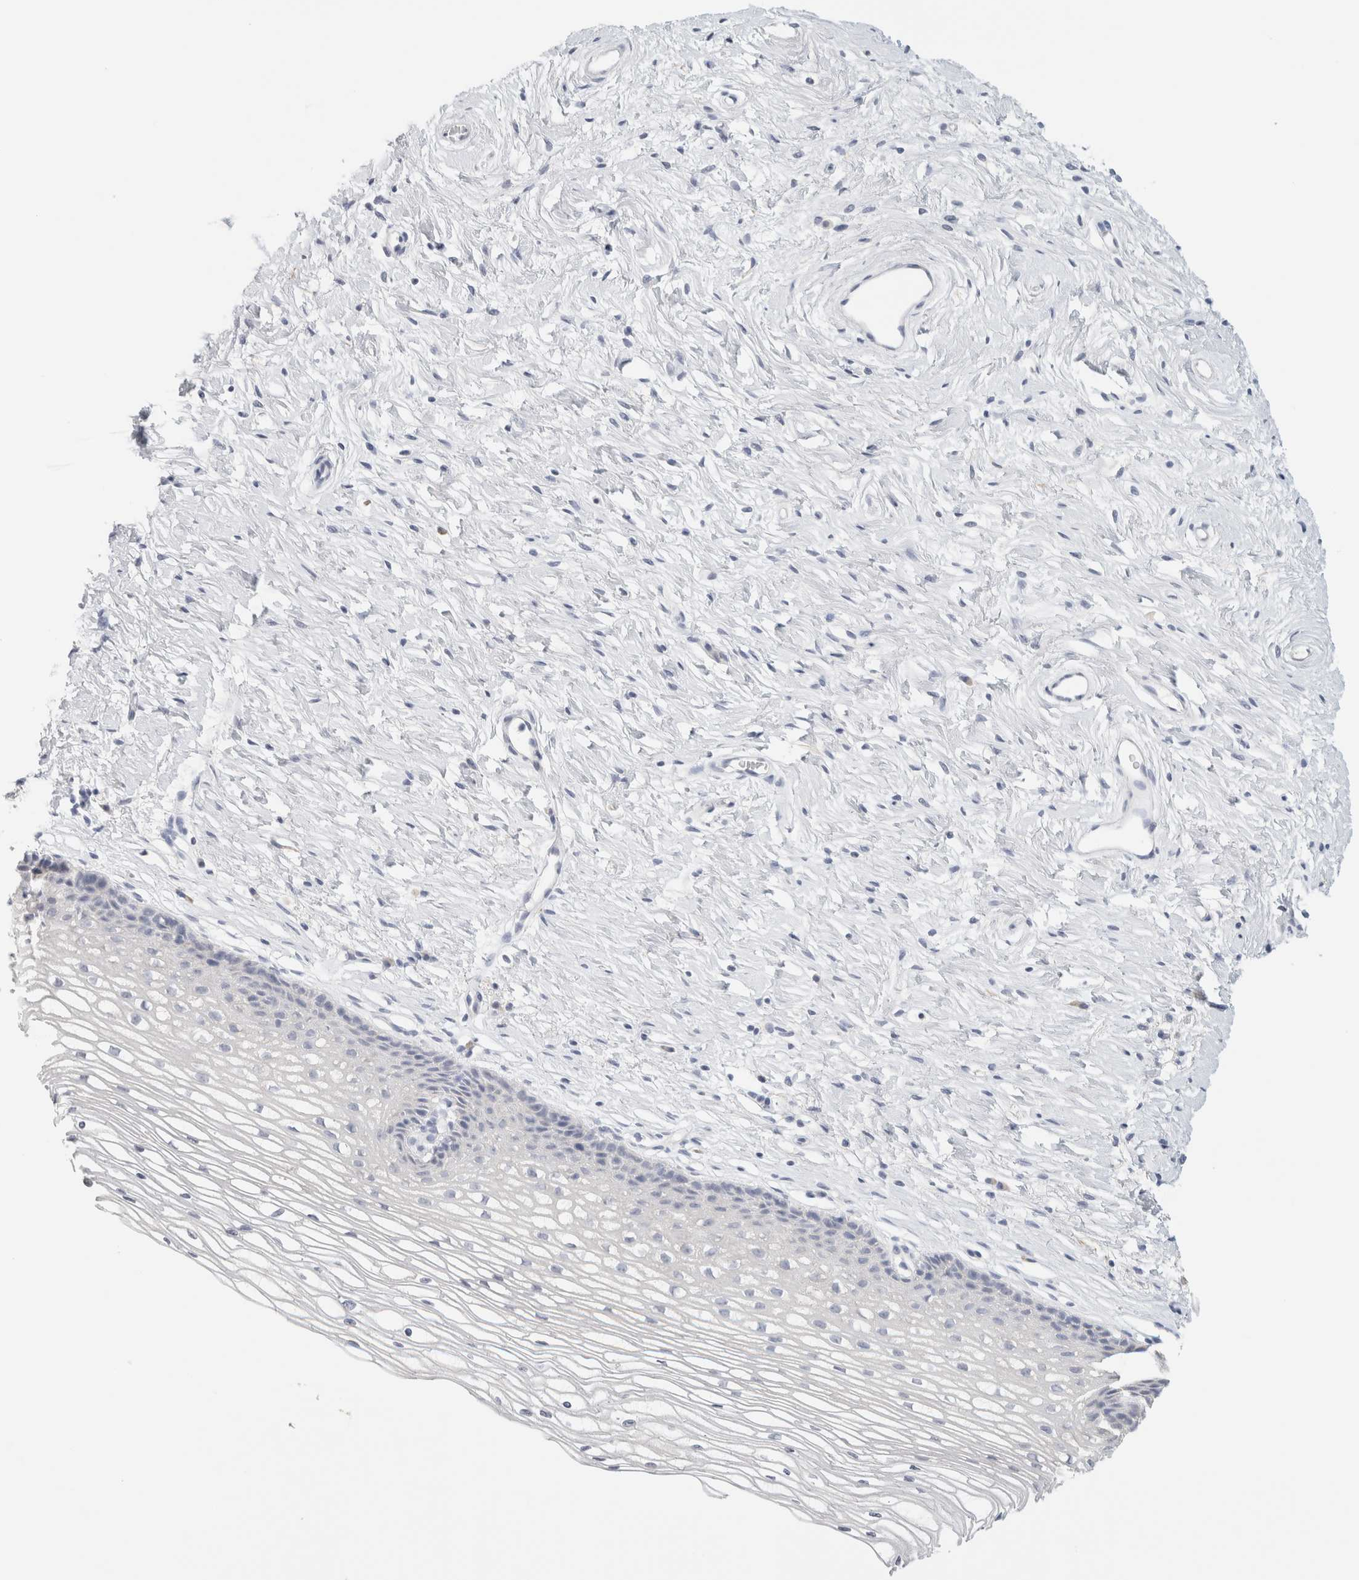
{"staining": {"intensity": "negative", "quantity": "none", "location": "none"}, "tissue": "cervix", "cell_type": "Glandular cells", "image_type": "normal", "snomed": [{"axis": "morphology", "description": "Normal tissue, NOS"}, {"axis": "topography", "description": "Cervix"}], "caption": "Immunohistochemistry micrograph of benign human cervix stained for a protein (brown), which displays no staining in glandular cells.", "gene": "NEFM", "patient": {"sex": "female", "age": 77}}